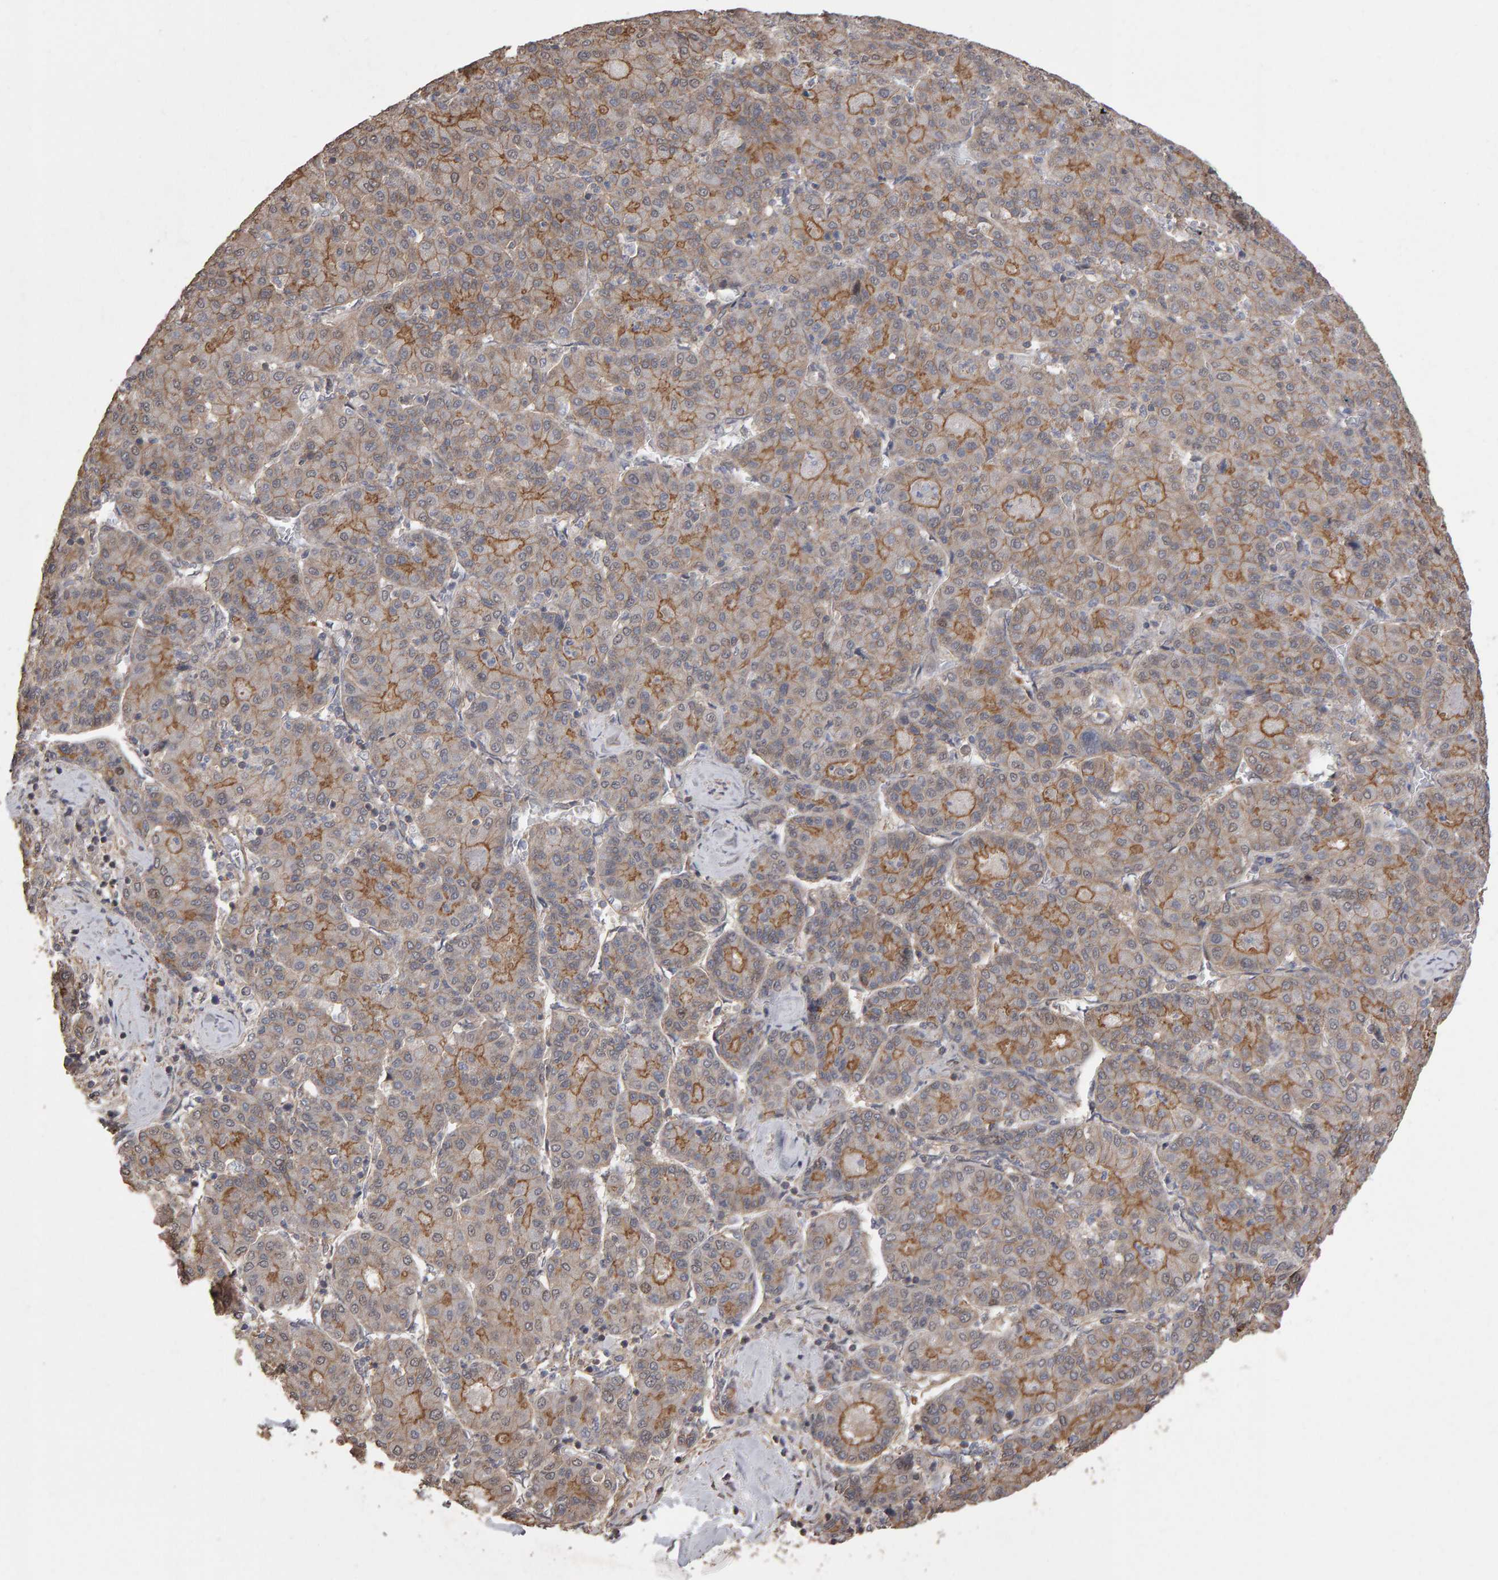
{"staining": {"intensity": "moderate", "quantity": "25%-75%", "location": "cytoplasmic/membranous"}, "tissue": "liver cancer", "cell_type": "Tumor cells", "image_type": "cancer", "snomed": [{"axis": "morphology", "description": "Carcinoma, Hepatocellular, NOS"}, {"axis": "topography", "description": "Liver"}], "caption": "A histopathology image of human liver hepatocellular carcinoma stained for a protein reveals moderate cytoplasmic/membranous brown staining in tumor cells. (IHC, brightfield microscopy, high magnification).", "gene": "SCRIB", "patient": {"sex": "male", "age": 65}}